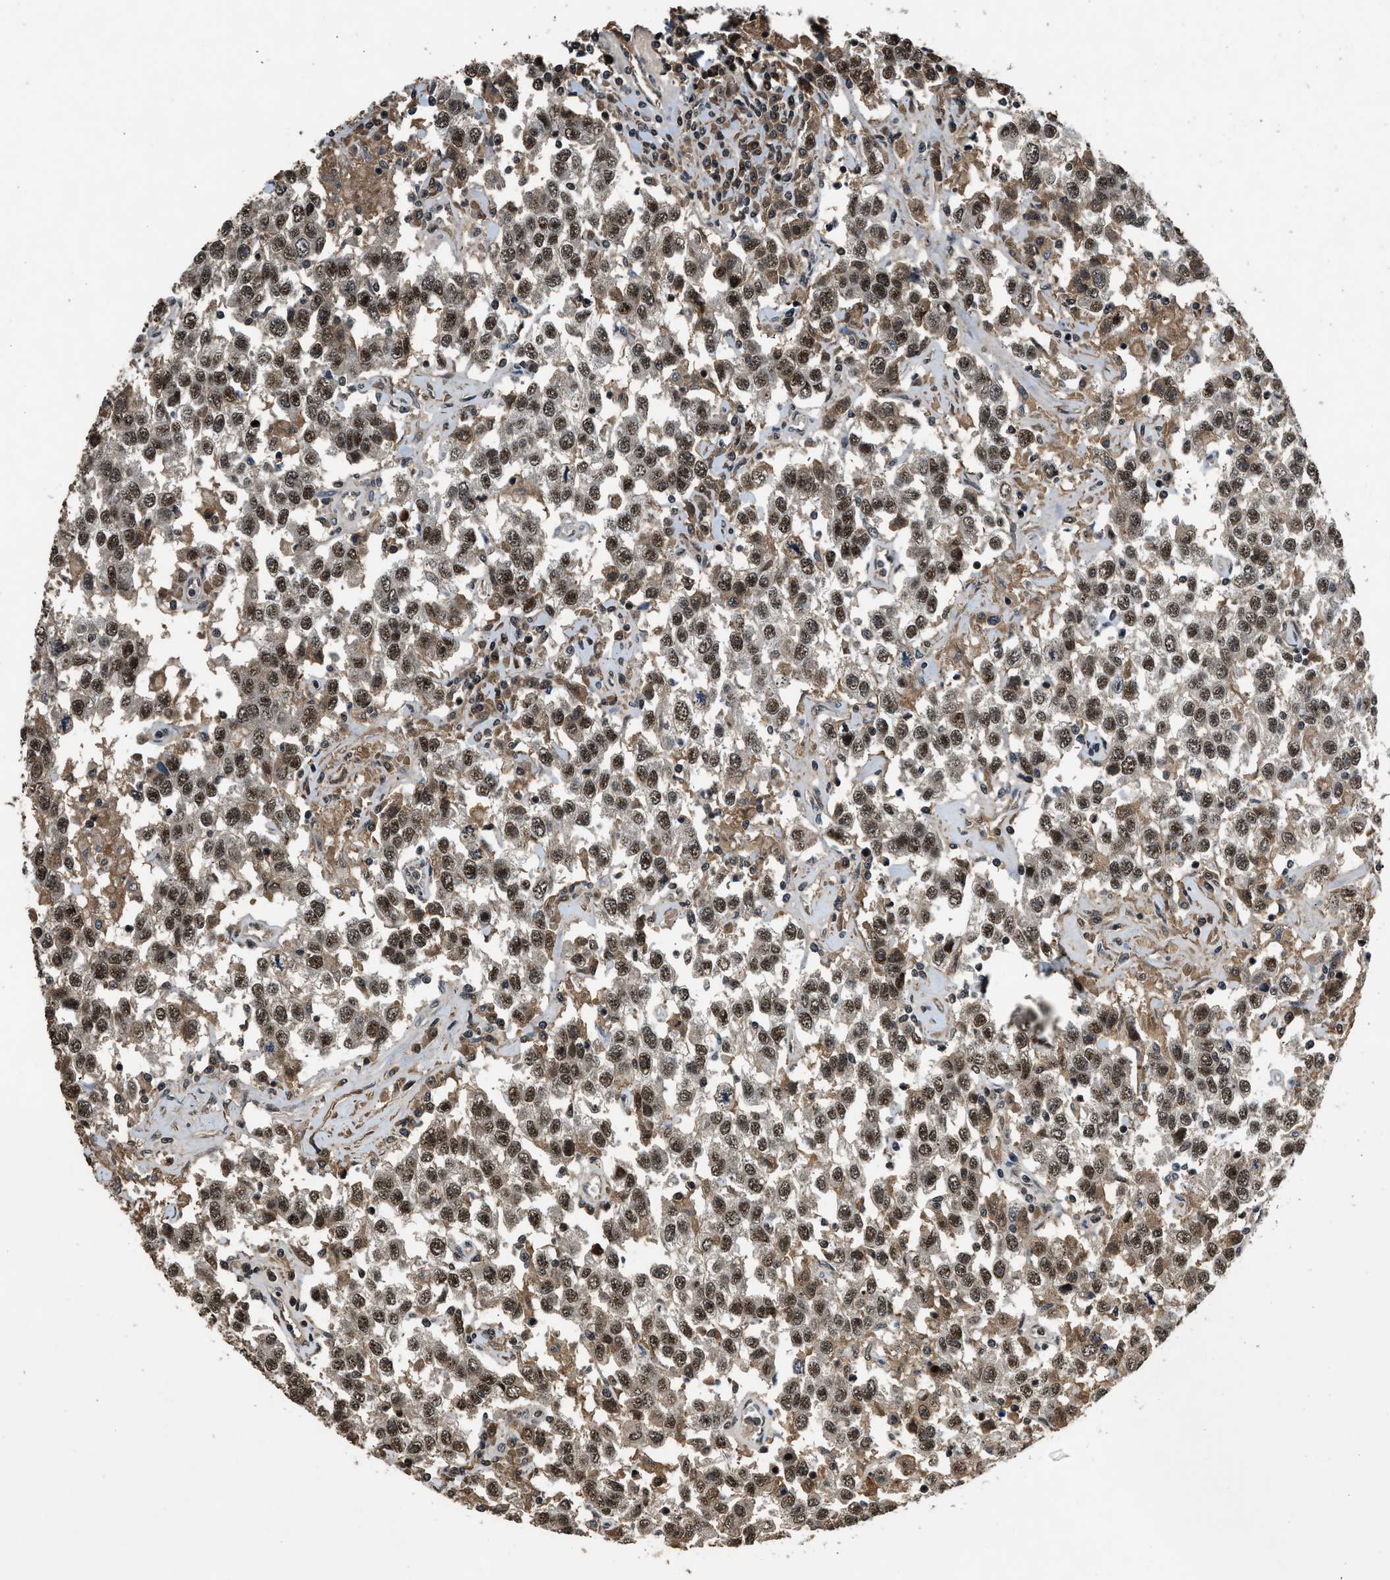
{"staining": {"intensity": "strong", "quantity": ">75%", "location": "nuclear"}, "tissue": "testis cancer", "cell_type": "Tumor cells", "image_type": "cancer", "snomed": [{"axis": "morphology", "description": "Seminoma, NOS"}, {"axis": "topography", "description": "Testis"}], "caption": "Testis cancer was stained to show a protein in brown. There is high levels of strong nuclear positivity in about >75% of tumor cells. (DAB IHC with brightfield microscopy, high magnification).", "gene": "SLC15A4", "patient": {"sex": "male", "age": 41}}